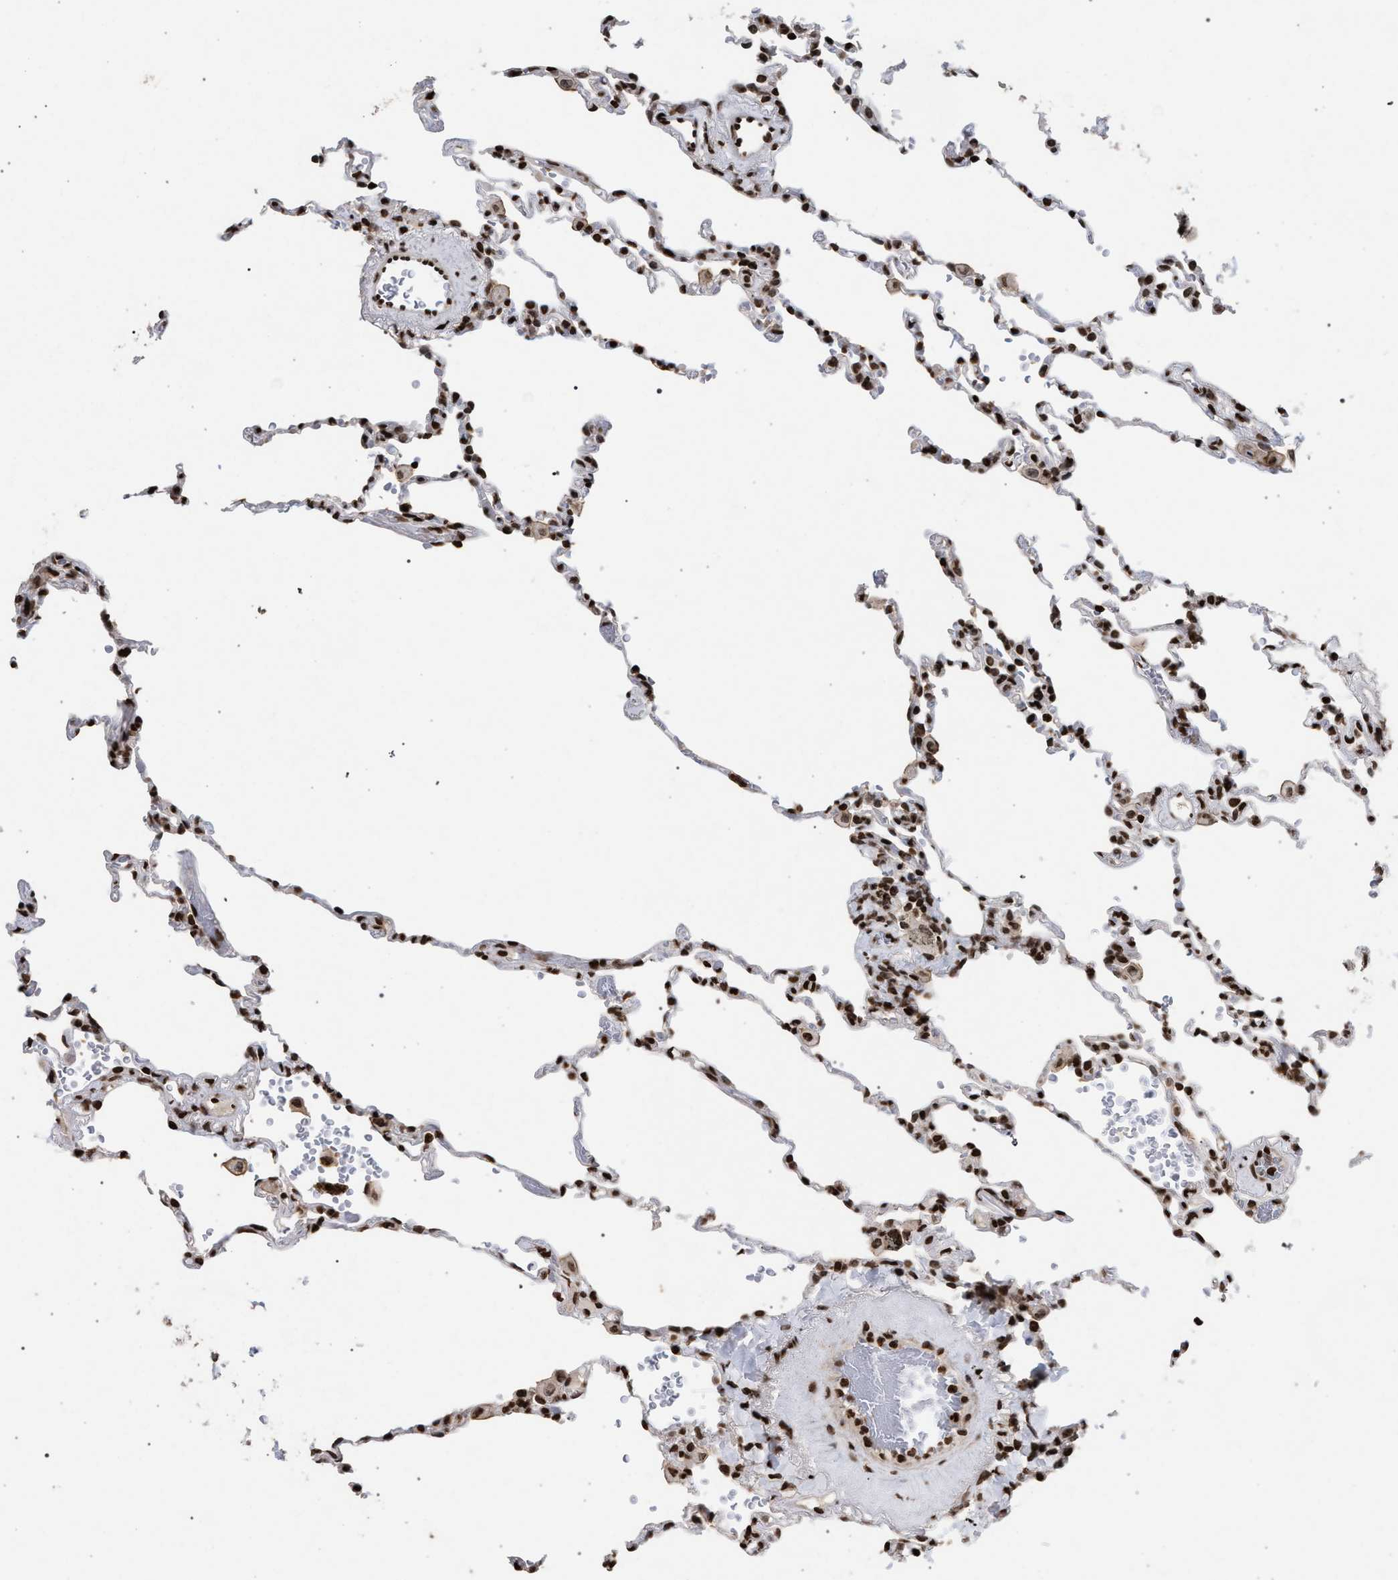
{"staining": {"intensity": "strong", "quantity": ">75%", "location": "nuclear"}, "tissue": "lung", "cell_type": "Alveolar cells", "image_type": "normal", "snomed": [{"axis": "morphology", "description": "Normal tissue, NOS"}, {"axis": "topography", "description": "Lung"}], "caption": "Human lung stained for a protein (brown) reveals strong nuclear positive expression in about >75% of alveolar cells.", "gene": "FOXD3", "patient": {"sex": "male", "age": 59}}